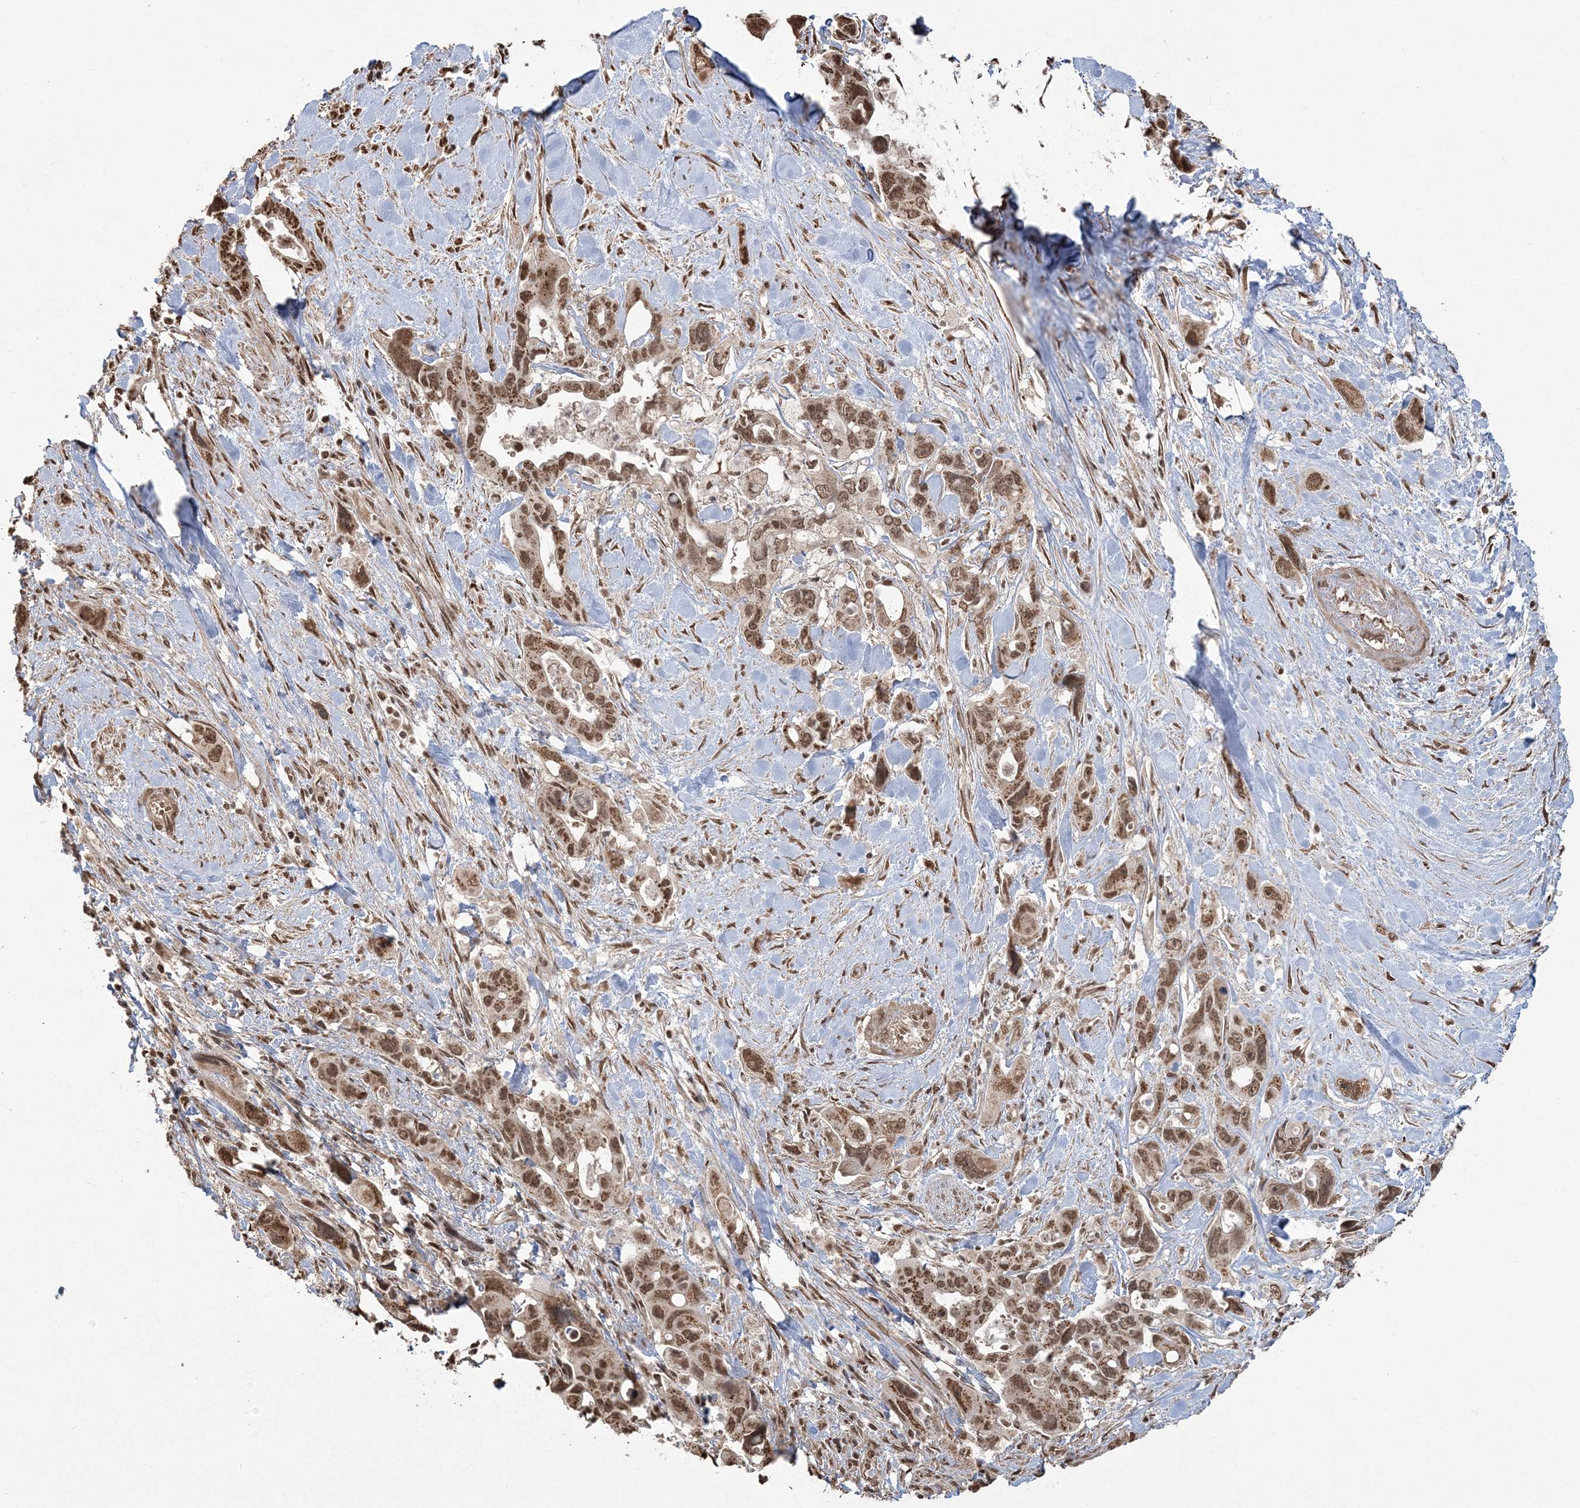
{"staining": {"intensity": "moderate", "quantity": ">75%", "location": "cytoplasmic/membranous,nuclear"}, "tissue": "pancreatic cancer", "cell_type": "Tumor cells", "image_type": "cancer", "snomed": [{"axis": "morphology", "description": "Adenocarcinoma, NOS"}, {"axis": "topography", "description": "Pancreas"}], "caption": "Immunohistochemical staining of human pancreatic adenocarcinoma demonstrates moderate cytoplasmic/membranous and nuclear protein positivity in approximately >75% of tumor cells. (Brightfield microscopy of DAB IHC at high magnification).", "gene": "ZNF839", "patient": {"sex": "male", "age": 46}}